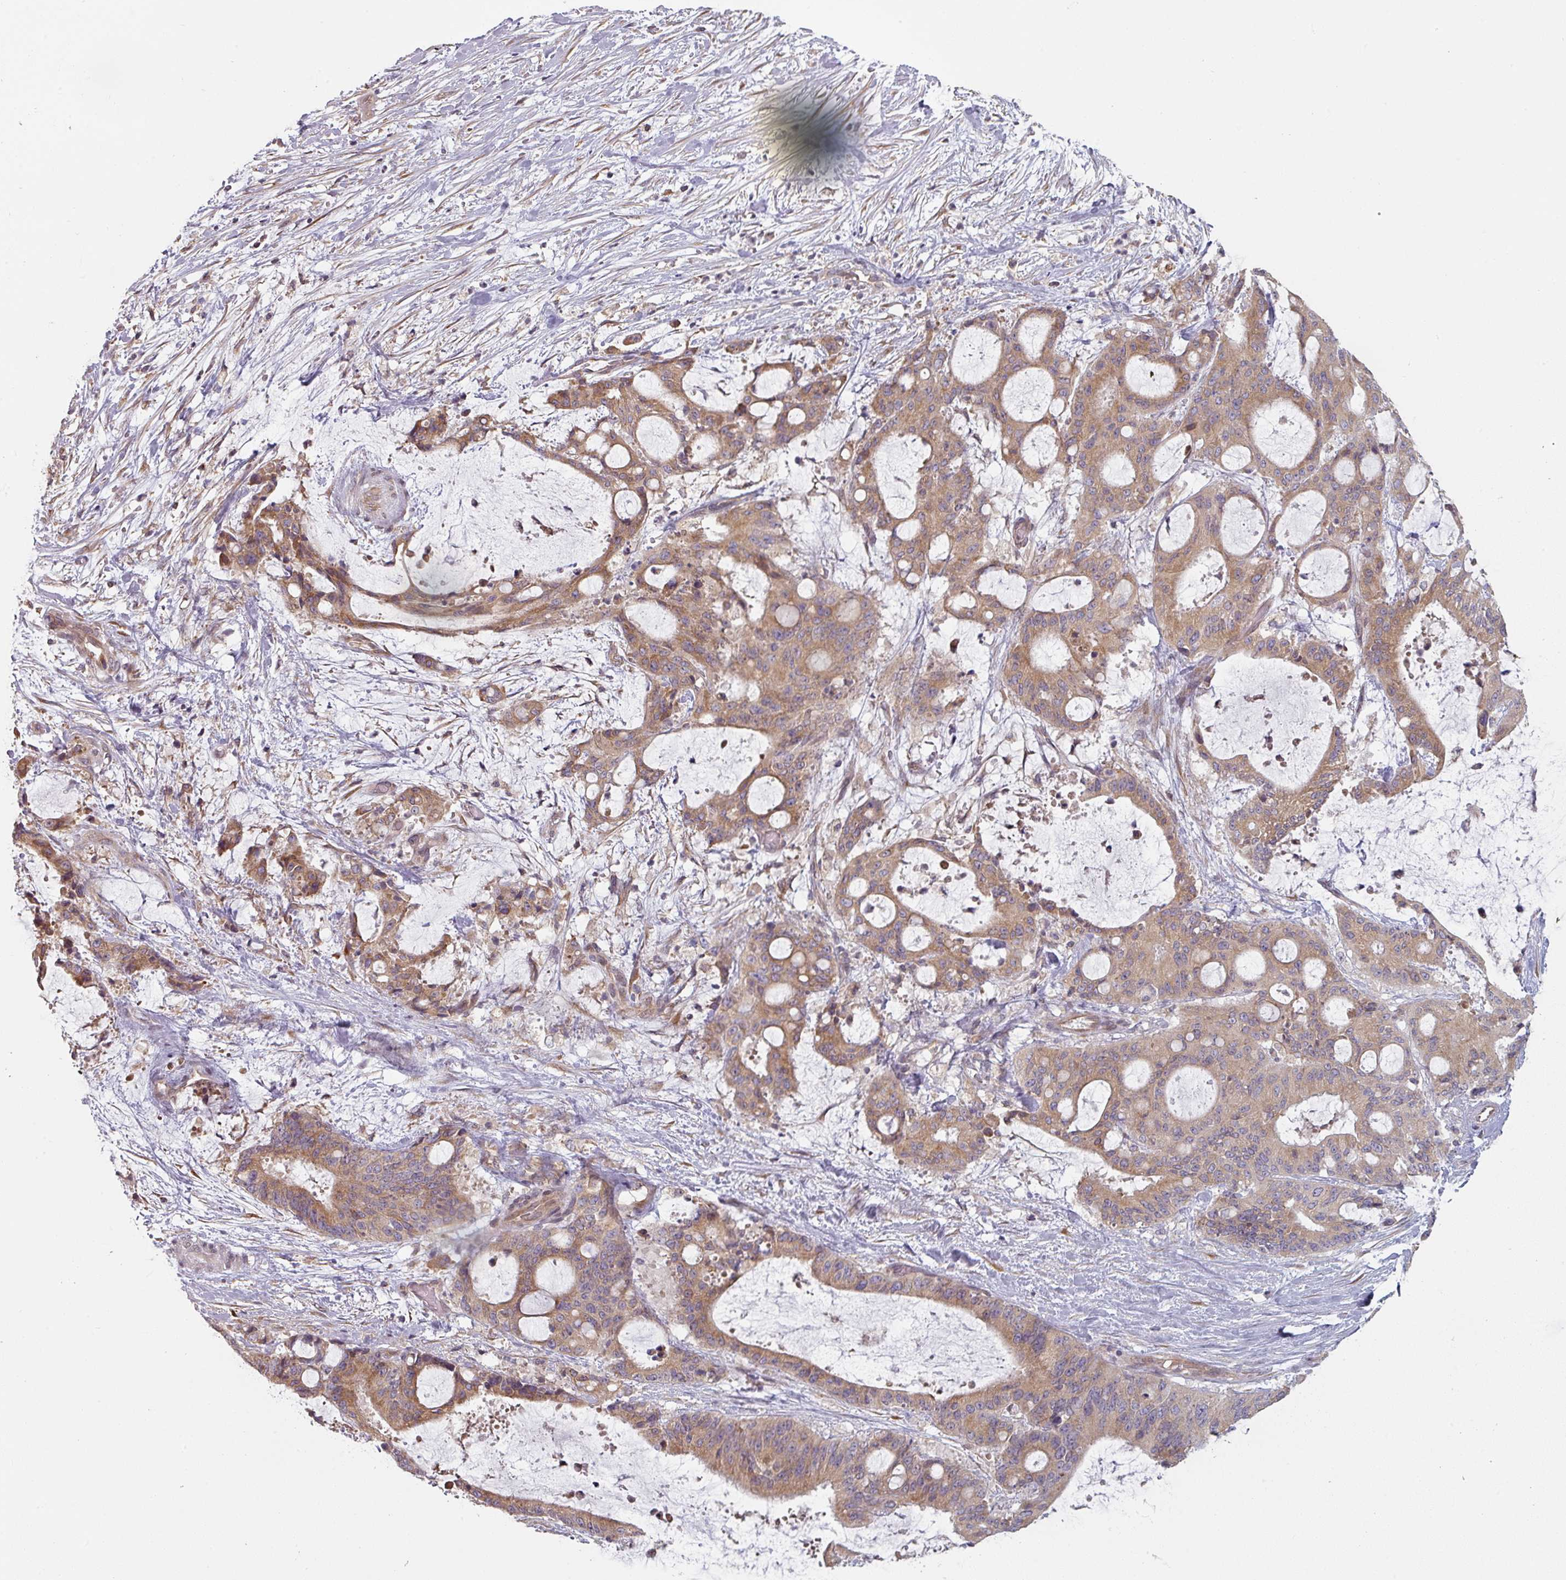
{"staining": {"intensity": "moderate", "quantity": ">75%", "location": "cytoplasmic/membranous"}, "tissue": "liver cancer", "cell_type": "Tumor cells", "image_type": "cancer", "snomed": [{"axis": "morphology", "description": "Normal tissue, NOS"}, {"axis": "morphology", "description": "Cholangiocarcinoma"}, {"axis": "topography", "description": "Liver"}, {"axis": "topography", "description": "Peripheral nerve tissue"}], "caption": "IHC photomicrograph of cholangiocarcinoma (liver) stained for a protein (brown), which displays medium levels of moderate cytoplasmic/membranous expression in about >75% of tumor cells.", "gene": "TAPT1", "patient": {"sex": "female", "age": 73}}